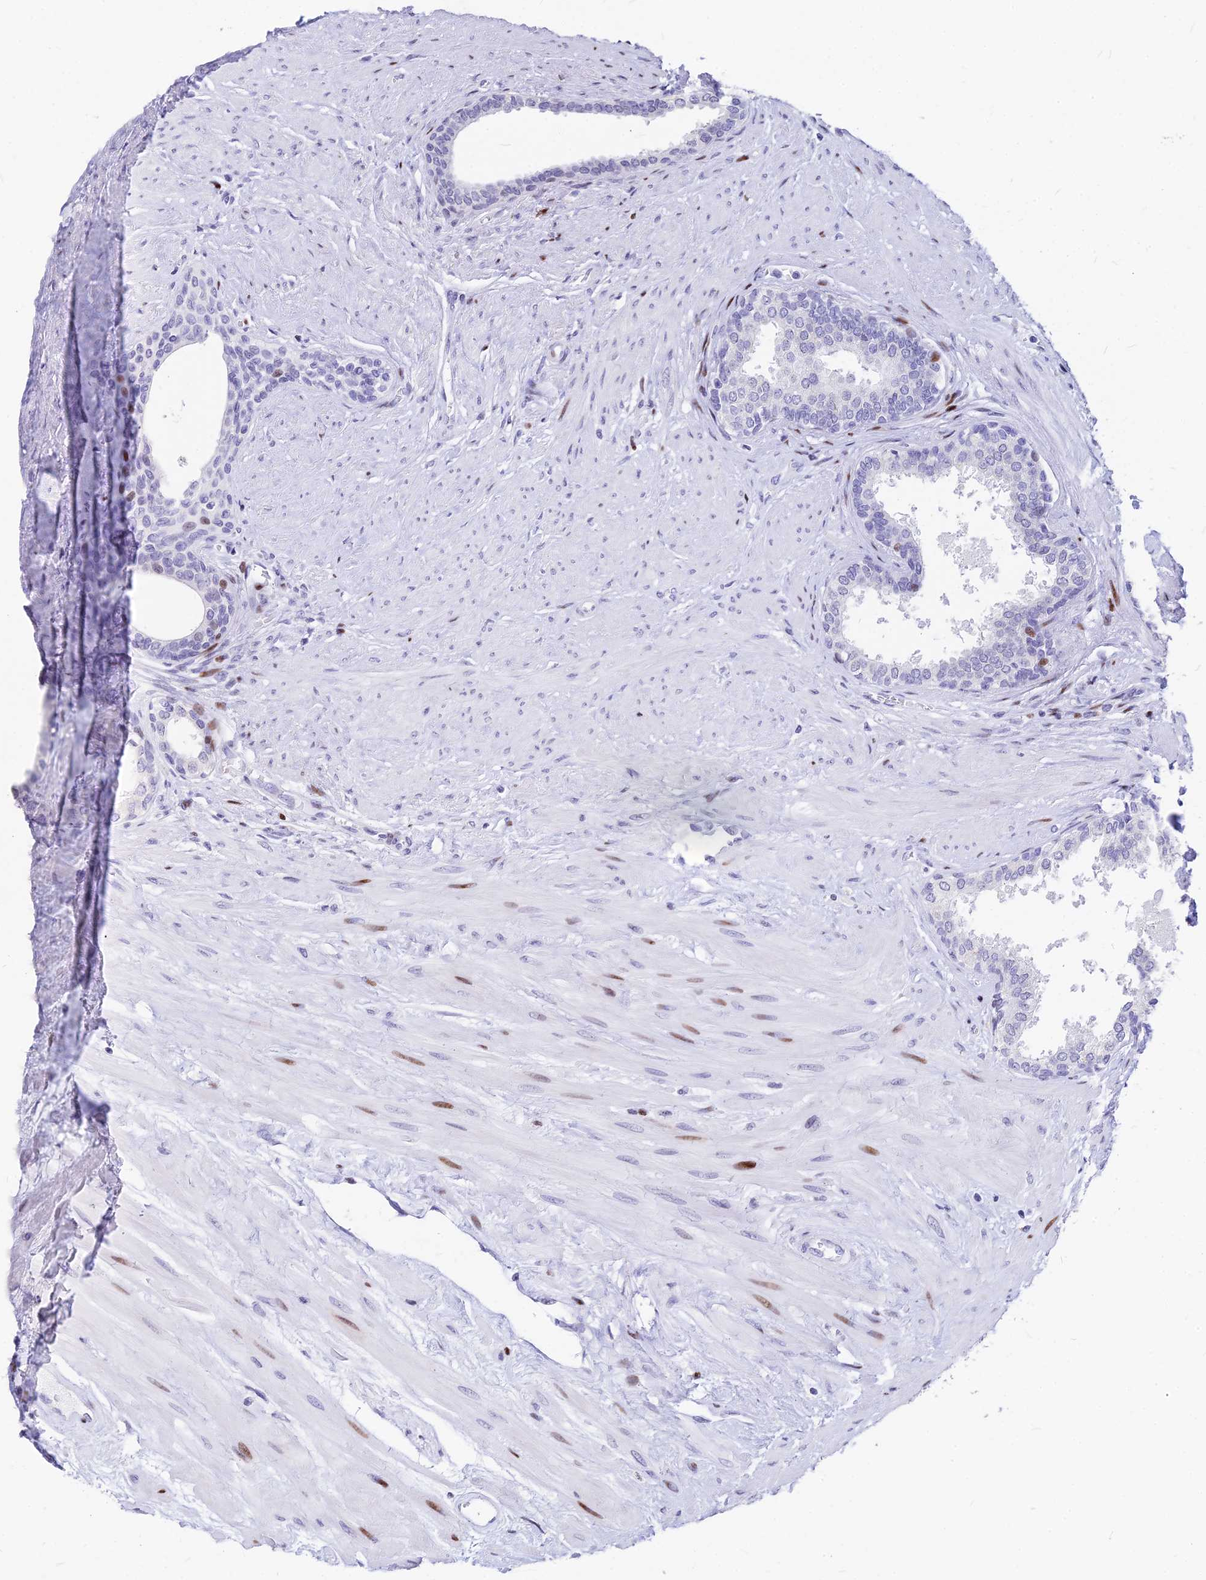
{"staining": {"intensity": "moderate", "quantity": "<25%", "location": "nuclear"}, "tissue": "prostate", "cell_type": "Glandular cells", "image_type": "normal", "snomed": [{"axis": "morphology", "description": "Normal tissue, NOS"}, {"axis": "topography", "description": "Prostate"}], "caption": "IHC (DAB) staining of unremarkable prostate shows moderate nuclear protein positivity in approximately <25% of glandular cells. (Stains: DAB (3,3'-diaminobenzidine) in brown, nuclei in blue, Microscopy: brightfield microscopy at high magnification).", "gene": "PRPS1", "patient": {"sex": "male", "age": 57}}